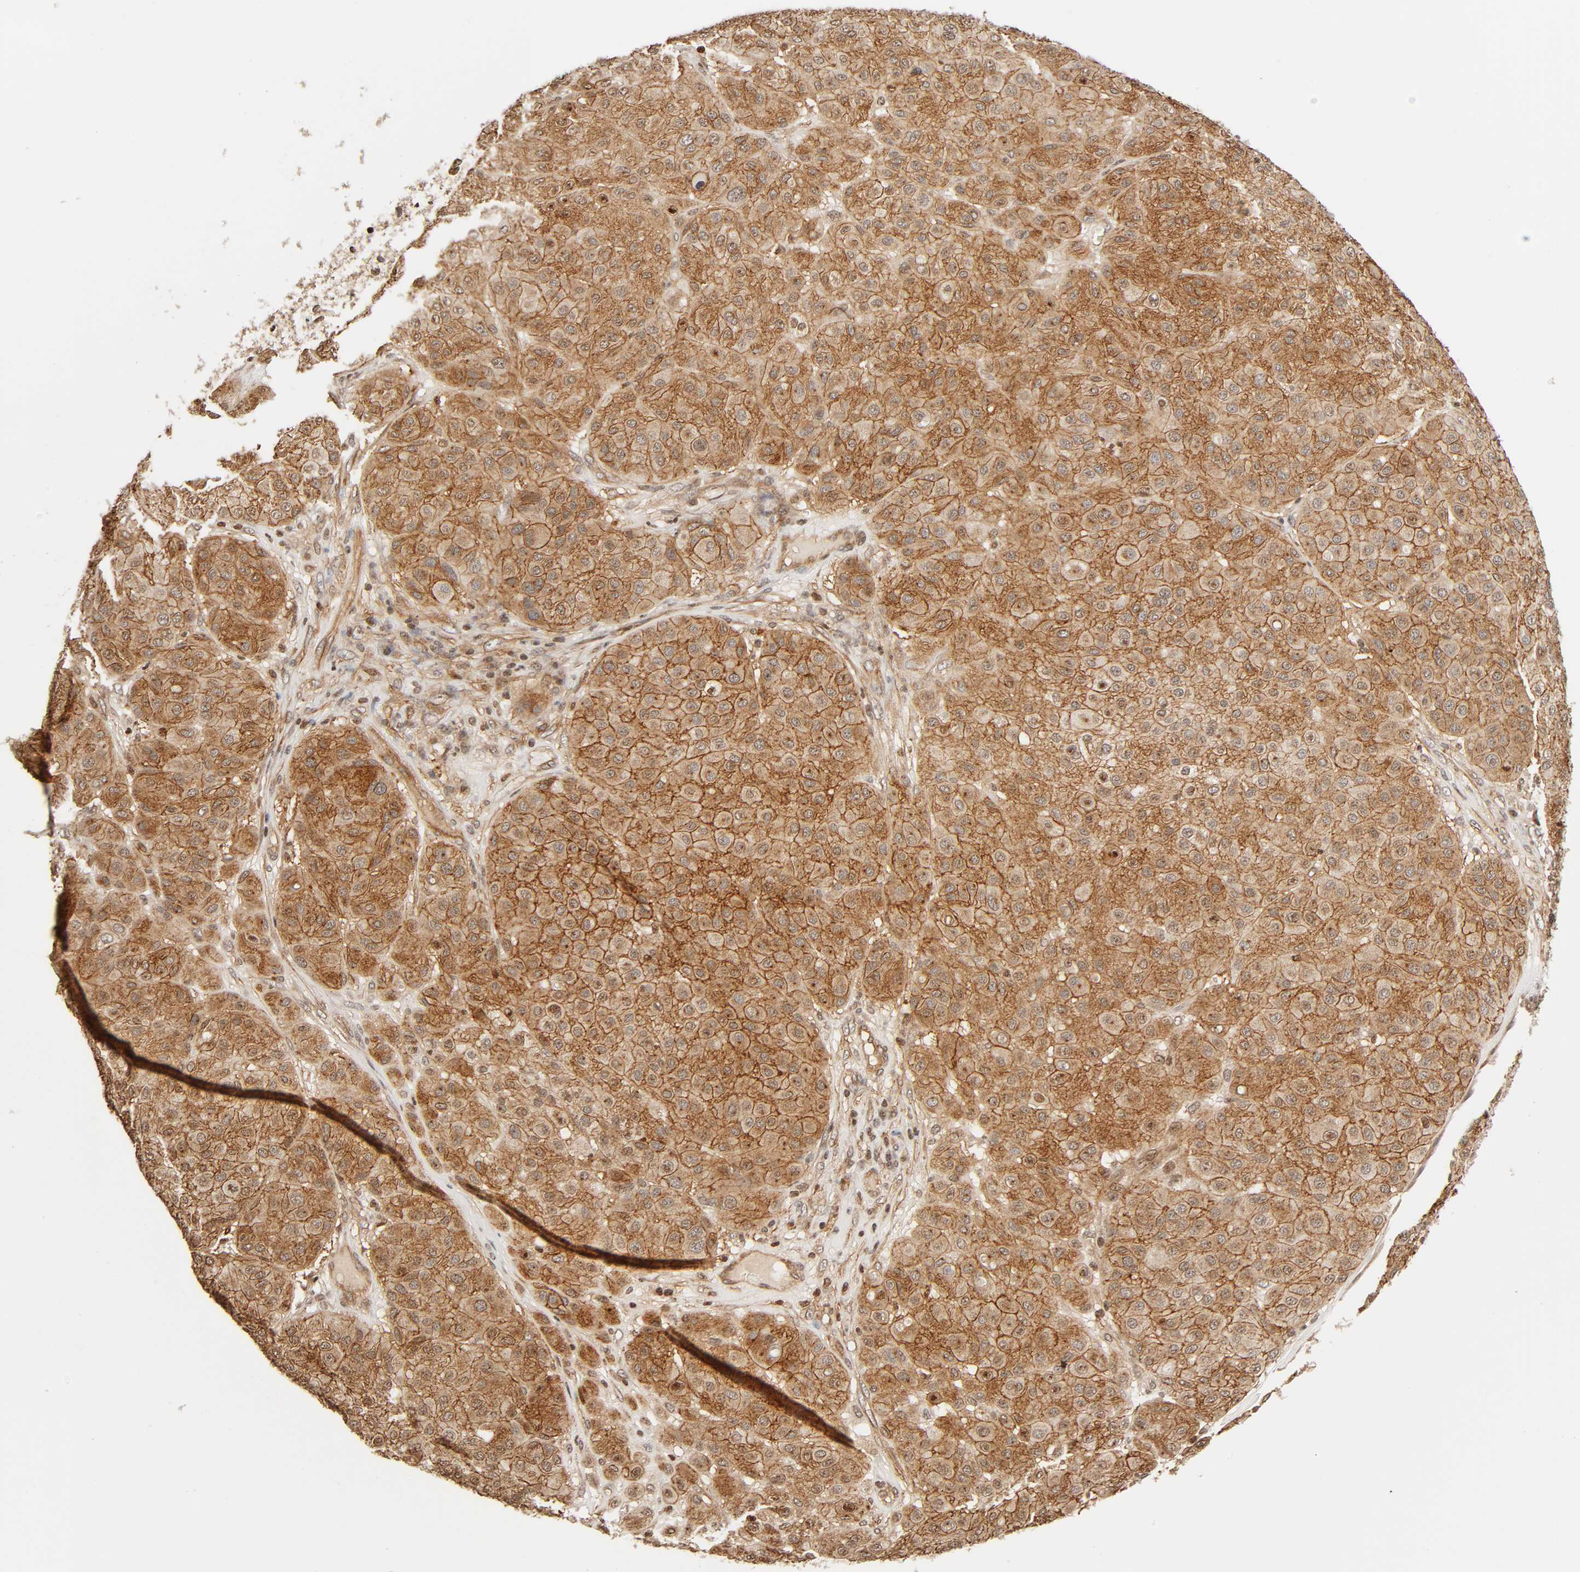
{"staining": {"intensity": "moderate", "quantity": ">75%", "location": "cytoplasmic/membranous"}, "tissue": "melanoma", "cell_type": "Tumor cells", "image_type": "cancer", "snomed": [{"axis": "morphology", "description": "Normal tissue, NOS"}, {"axis": "morphology", "description": "Malignant melanoma, Metastatic site"}, {"axis": "topography", "description": "Skin"}], "caption": "A micrograph showing moderate cytoplasmic/membranous positivity in approximately >75% of tumor cells in melanoma, as visualized by brown immunohistochemical staining.", "gene": "ITGAV", "patient": {"sex": "male", "age": 41}}